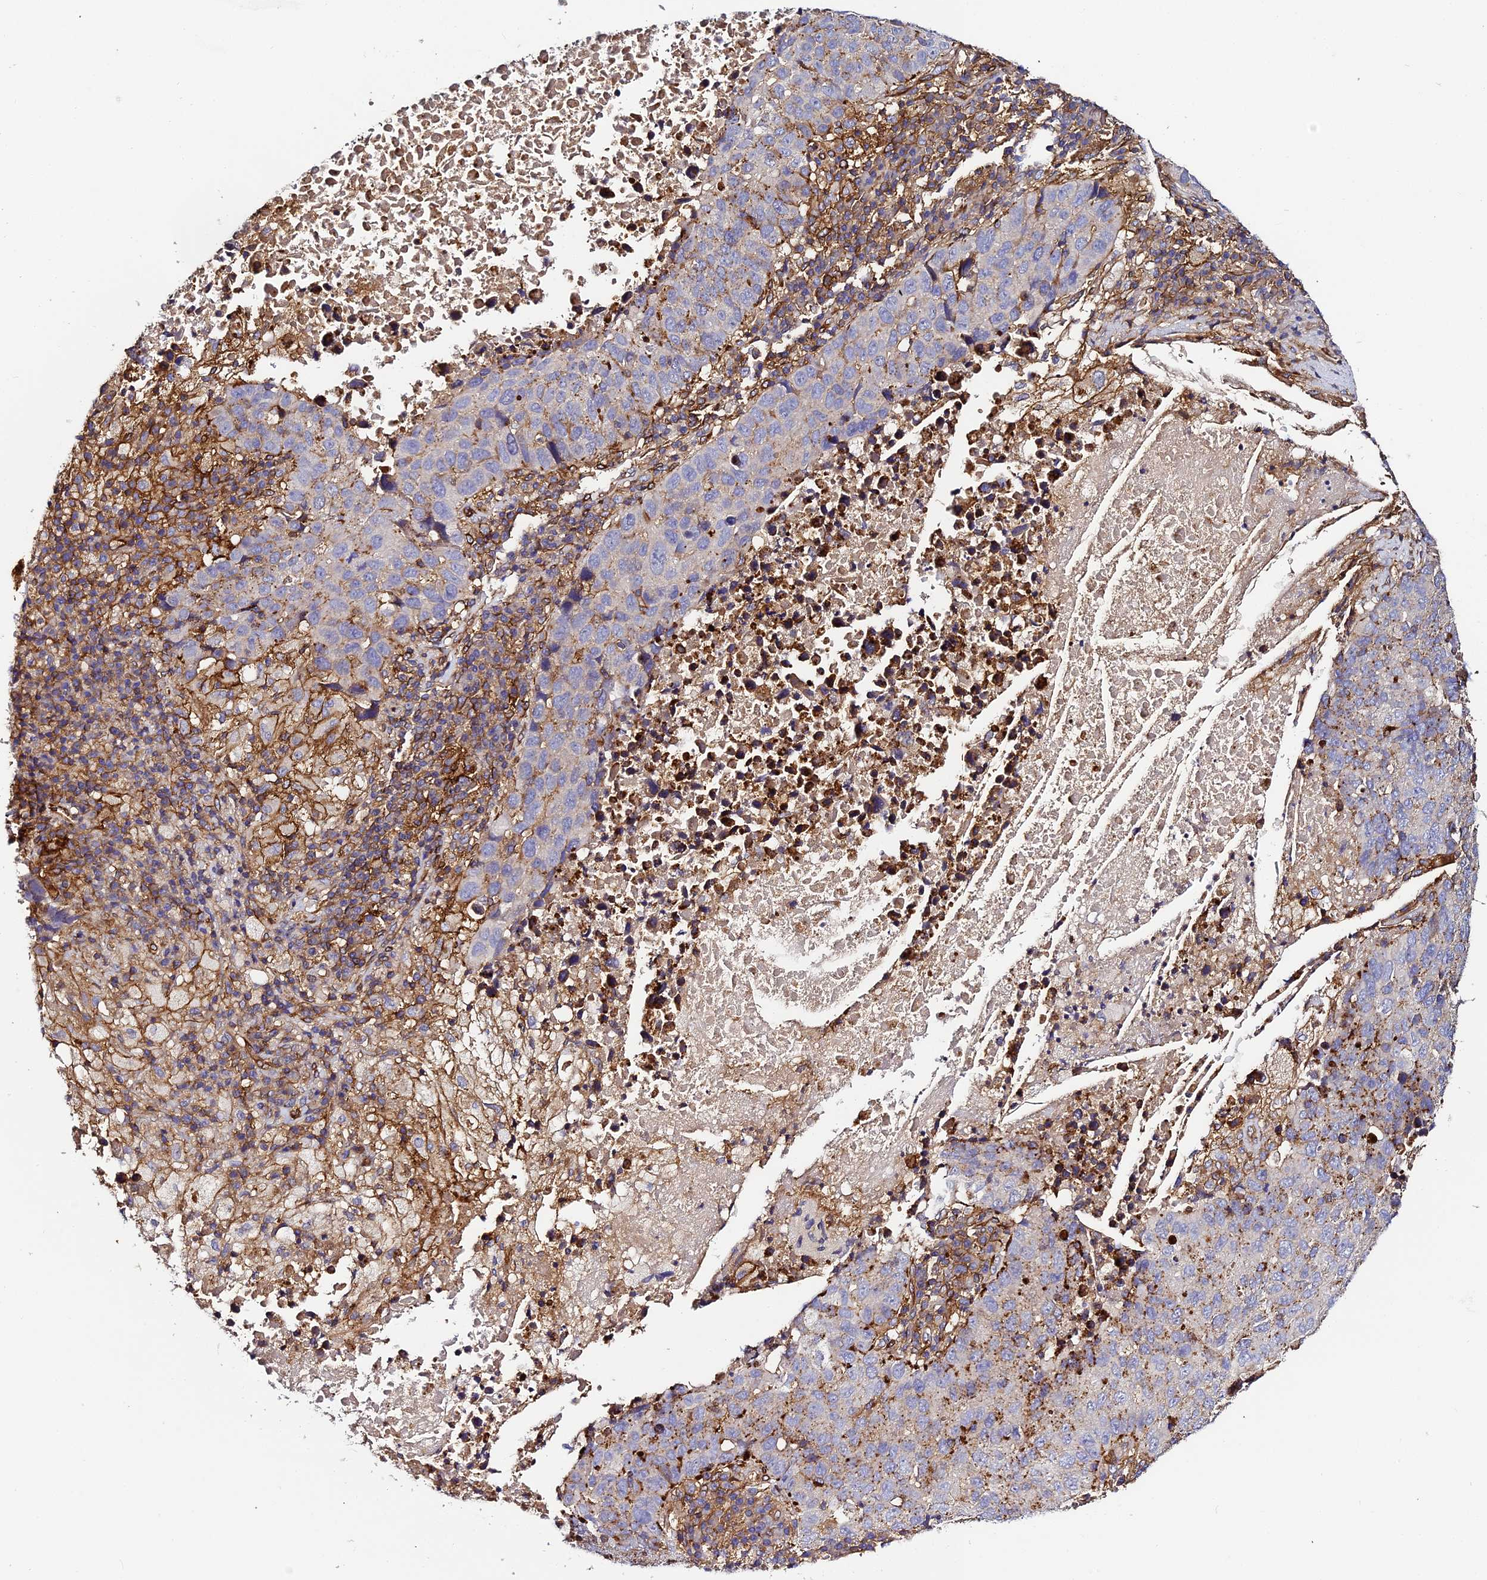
{"staining": {"intensity": "moderate", "quantity": "<25%", "location": "cytoplasmic/membranous"}, "tissue": "lung cancer", "cell_type": "Tumor cells", "image_type": "cancer", "snomed": [{"axis": "morphology", "description": "Squamous cell carcinoma, NOS"}, {"axis": "topography", "description": "Lung"}], "caption": "IHC histopathology image of lung cancer stained for a protein (brown), which exhibits low levels of moderate cytoplasmic/membranous expression in about <25% of tumor cells.", "gene": "TRPV2", "patient": {"sex": "male", "age": 73}}